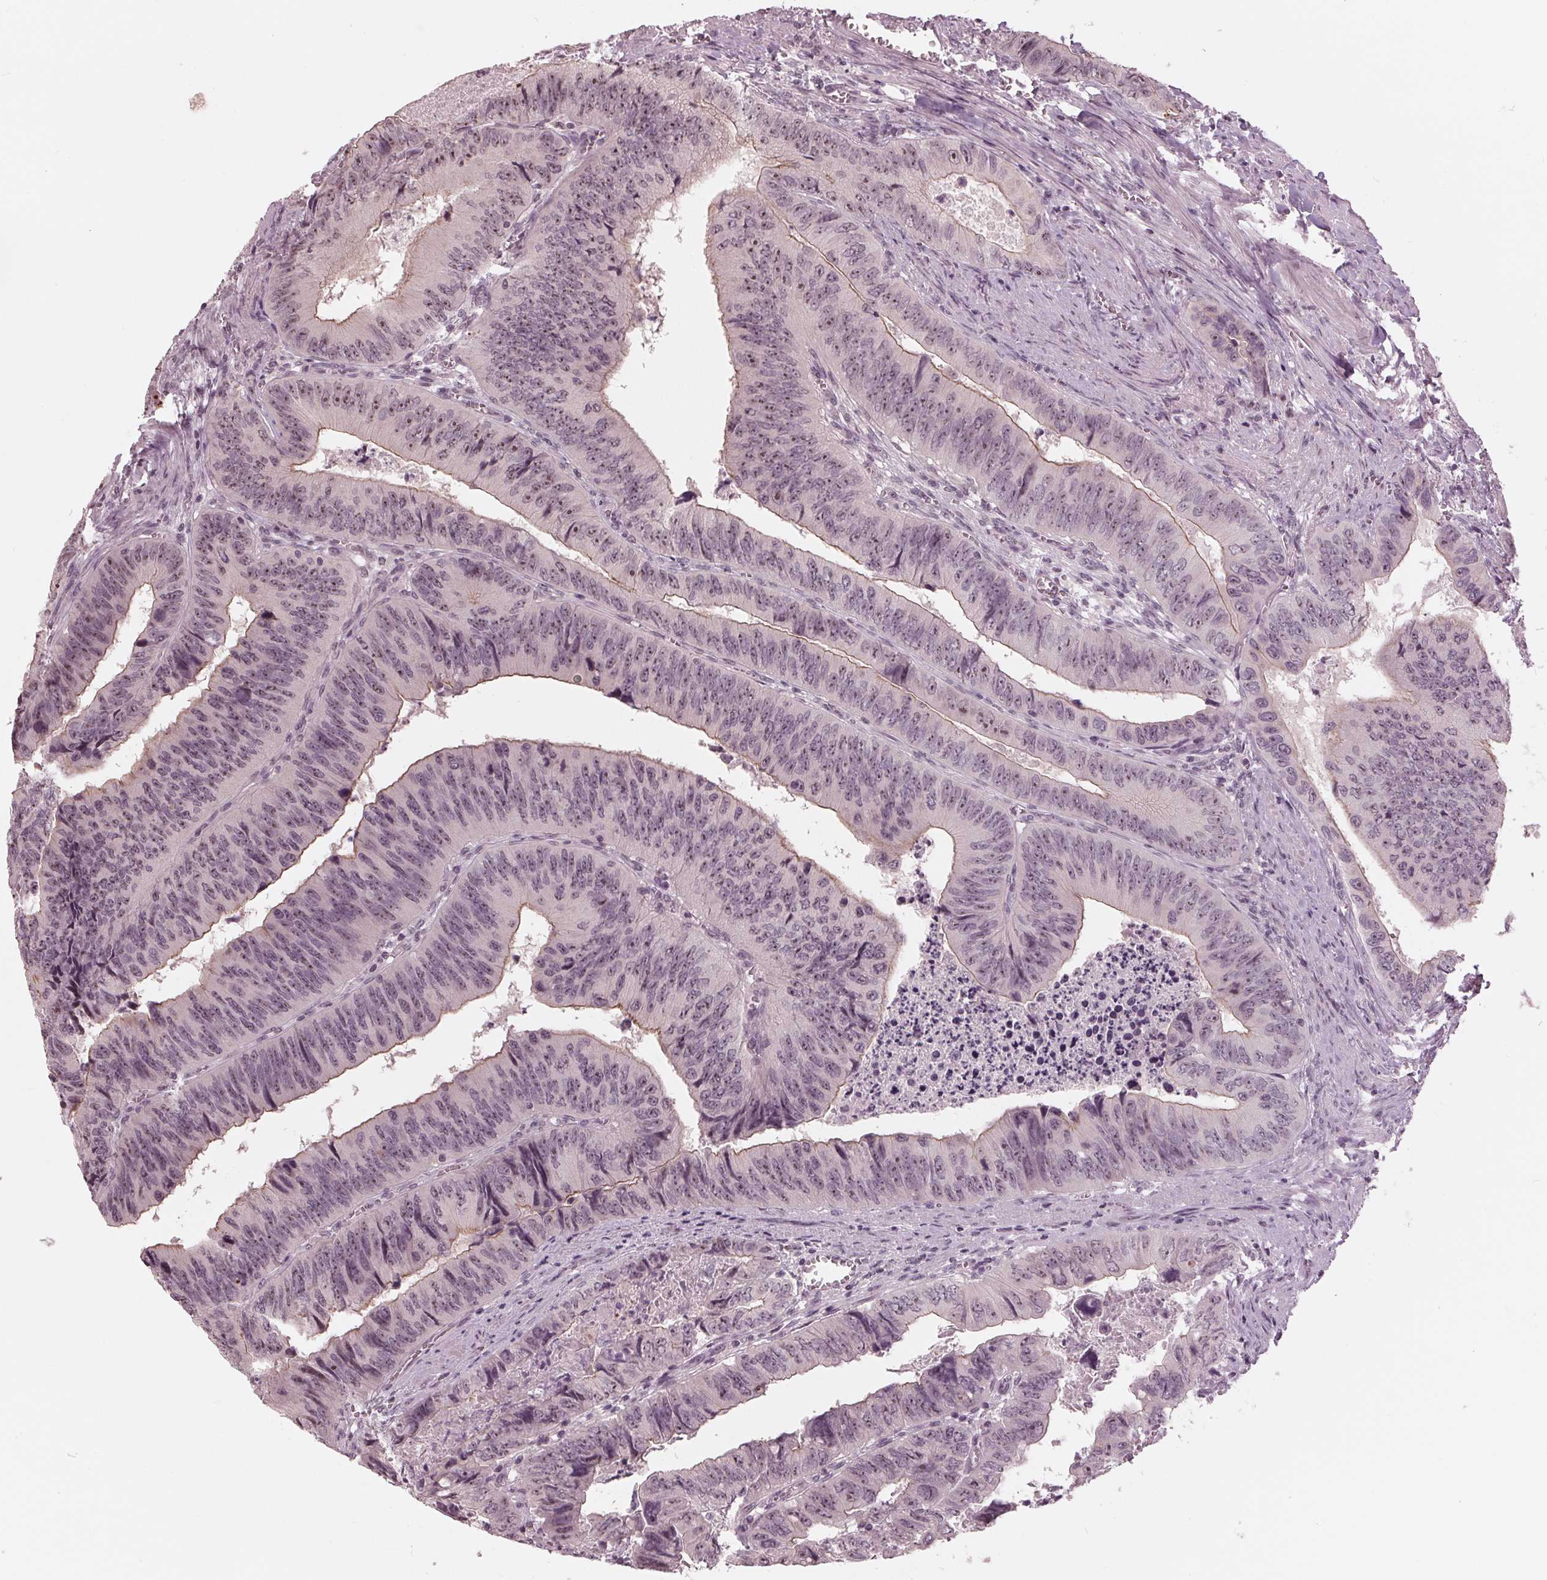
{"staining": {"intensity": "weak", "quantity": "<25%", "location": "cytoplasmic/membranous,nuclear"}, "tissue": "colorectal cancer", "cell_type": "Tumor cells", "image_type": "cancer", "snomed": [{"axis": "morphology", "description": "Adenocarcinoma, NOS"}, {"axis": "topography", "description": "Colon"}], "caption": "A histopathology image of colorectal cancer stained for a protein demonstrates no brown staining in tumor cells.", "gene": "SLX4", "patient": {"sex": "female", "age": 84}}